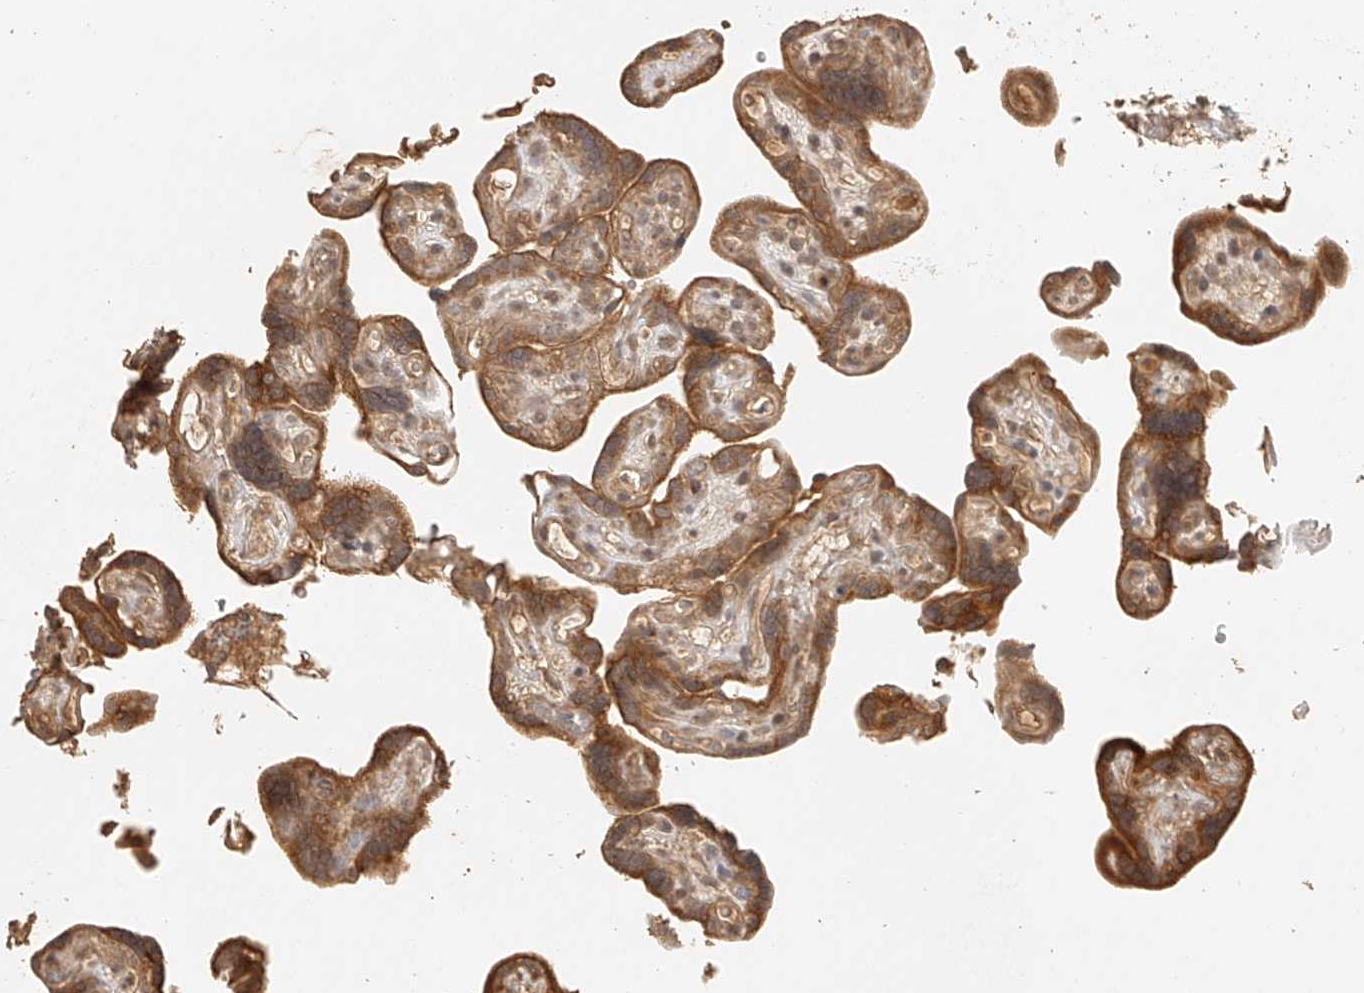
{"staining": {"intensity": "moderate", "quantity": ">75%", "location": "cytoplasmic/membranous"}, "tissue": "placenta", "cell_type": "Decidual cells", "image_type": "normal", "snomed": [{"axis": "morphology", "description": "Normal tissue, NOS"}, {"axis": "topography", "description": "Placenta"}], "caption": "IHC photomicrograph of normal placenta: placenta stained using immunohistochemistry (IHC) displays medium levels of moderate protein expression localized specifically in the cytoplasmic/membranous of decidual cells, appearing as a cytoplasmic/membranous brown color.", "gene": "BCL2L11", "patient": {"sex": "female", "age": 30}}